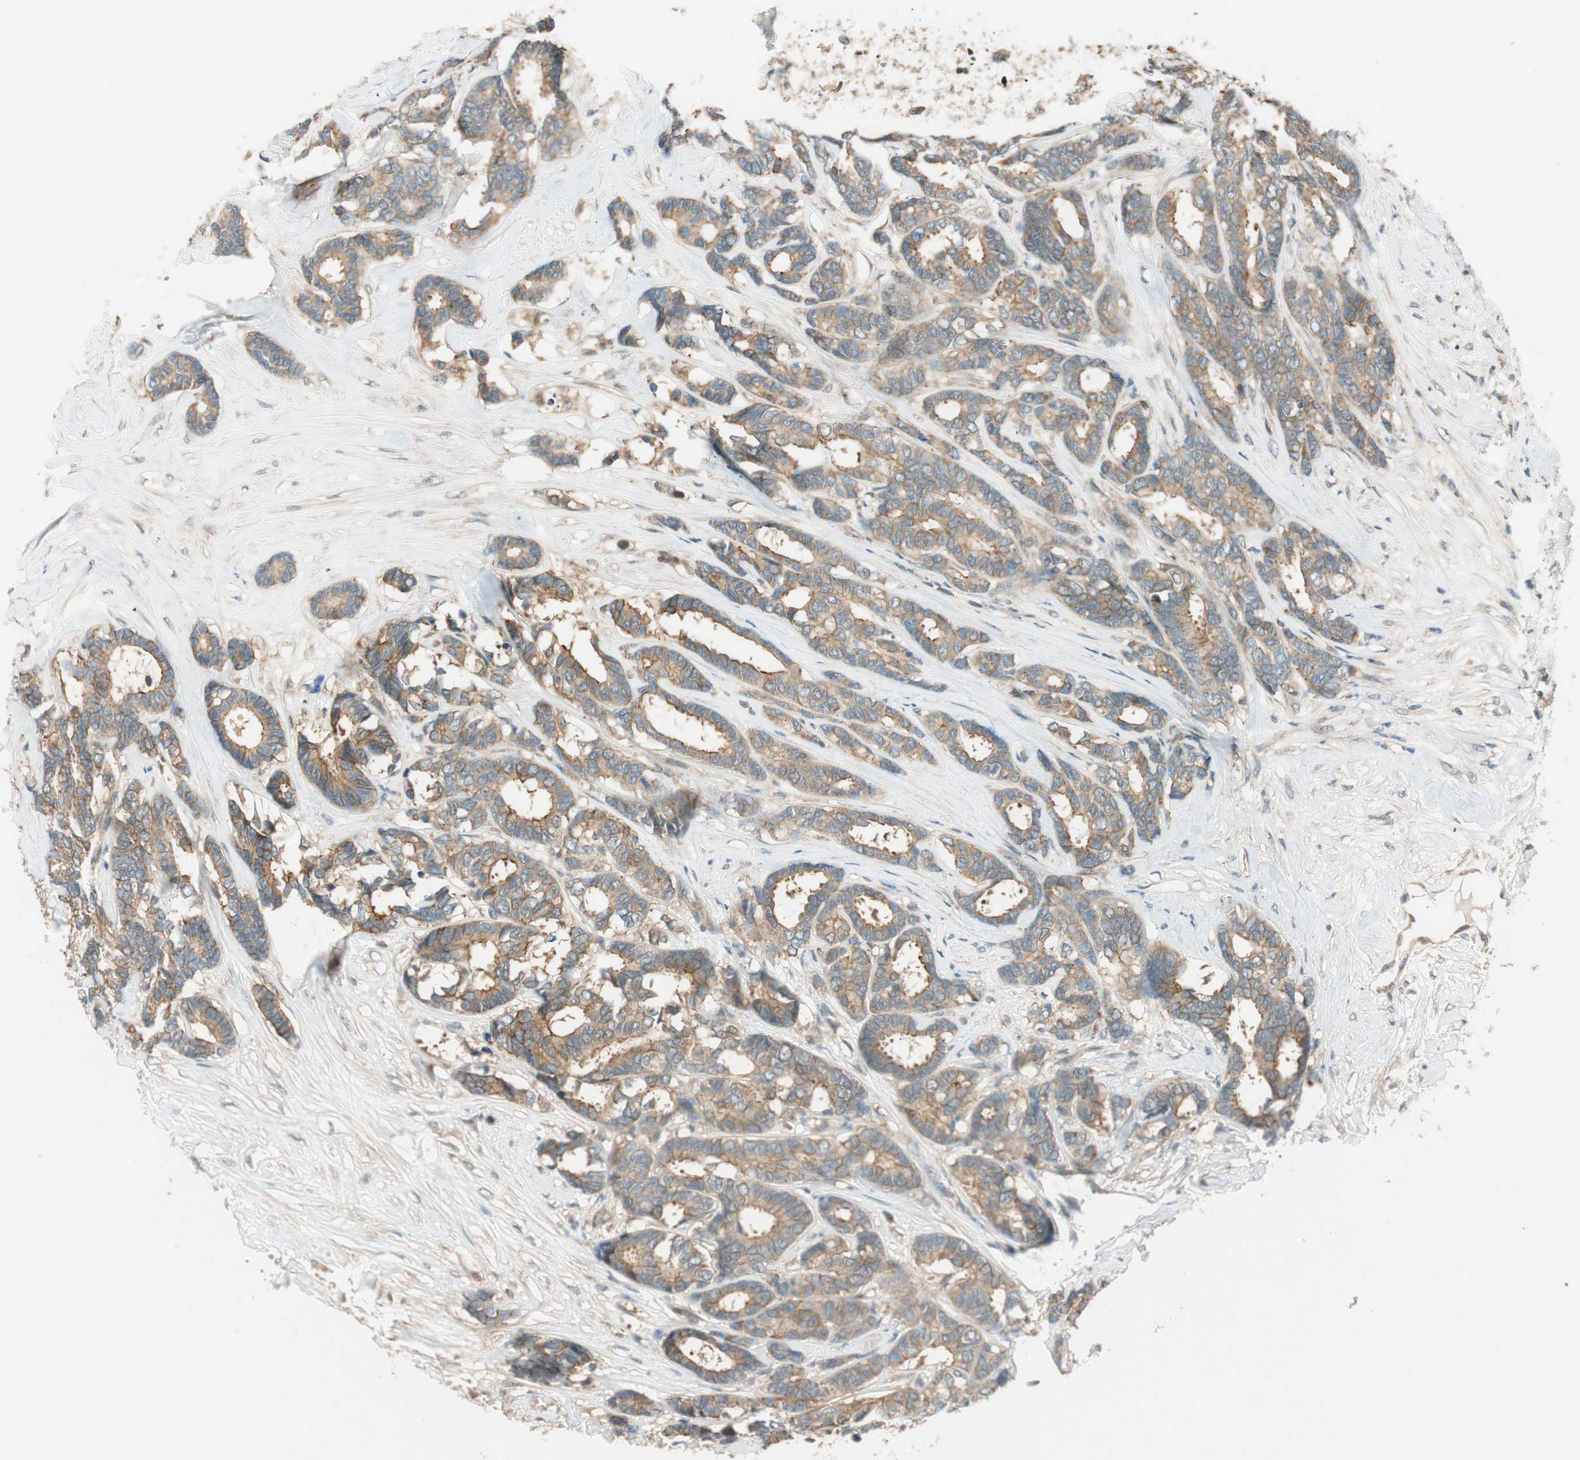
{"staining": {"intensity": "moderate", "quantity": ">75%", "location": "cytoplasmic/membranous"}, "tissue": "breast cancer", "cell_type": "Tumor cells", "image_type": "cancer", "snomed": [{"axis": "morphology", "description": "Duct carcinoma"}, {"axis": "topography", "description": "Breast"}], "caption": "Tumor cells display medium levels of moderate cytoplasmic/membranous positivity in about >75% of cells in human breast cancer (intraductal carcinoma).", "gene": "PSMD8", "patient": {"sex": "female", "age": 87}}